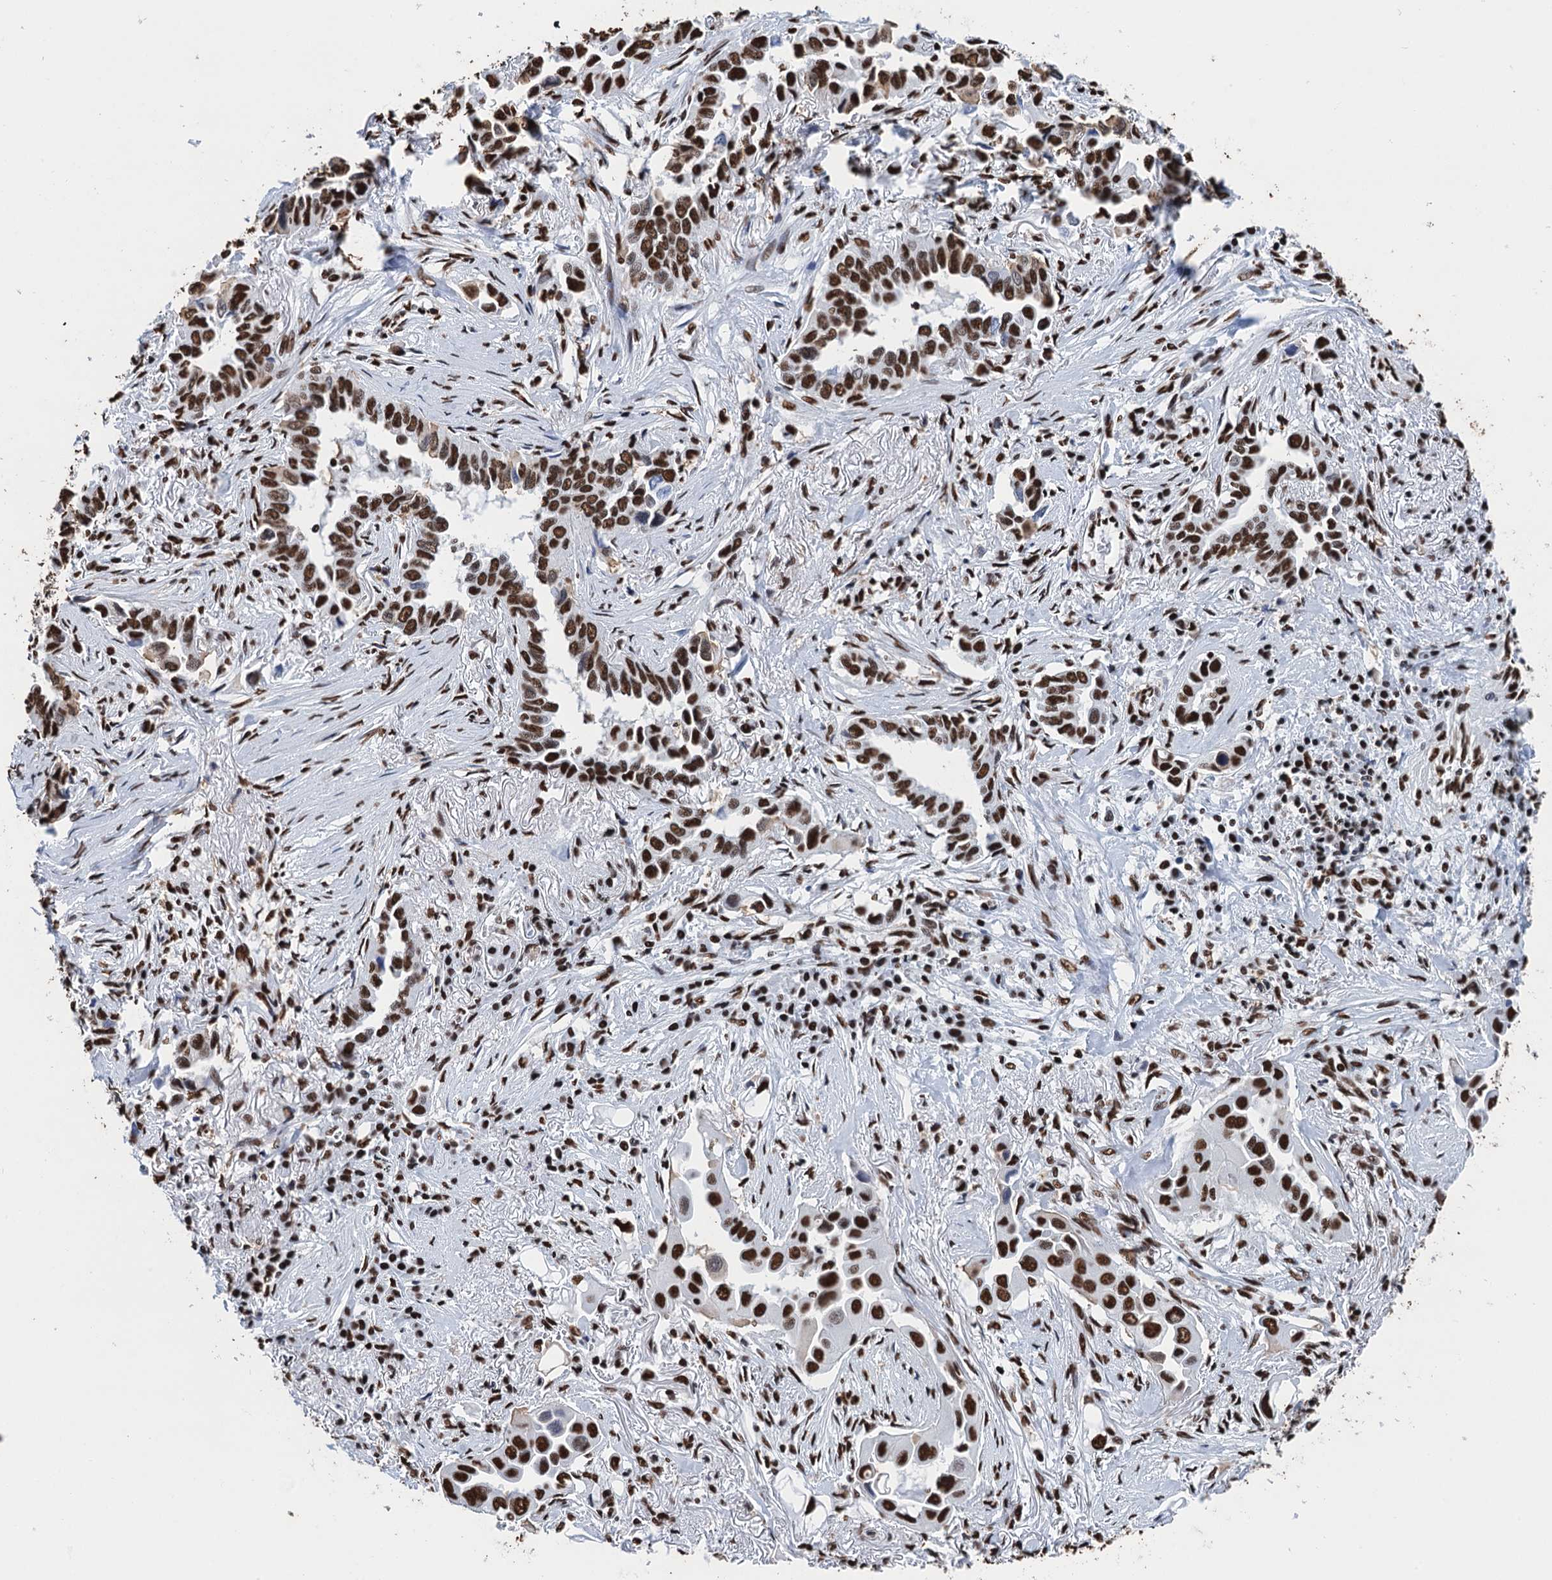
{"staining": {"intensity": "strong", "quantity": ">75%", "location": "nuclear"}, "tissue": "lung cancer", "cell_type": "Tumor cells", "image_type": "cancer", "snomed": [{"axis": "morphology", "description": "Adenocarcinoma, NOS"}, {"axis": "topography", "description": "Lung"}], "caption": "Protein staining by immunohistochemistry (IHC) displays strong nuclear staining in approximately >75% of tumor cells in adenocarcinoma (lung).", "gene": "UBA2", "patient": {"sex": "female", "age": 76}}